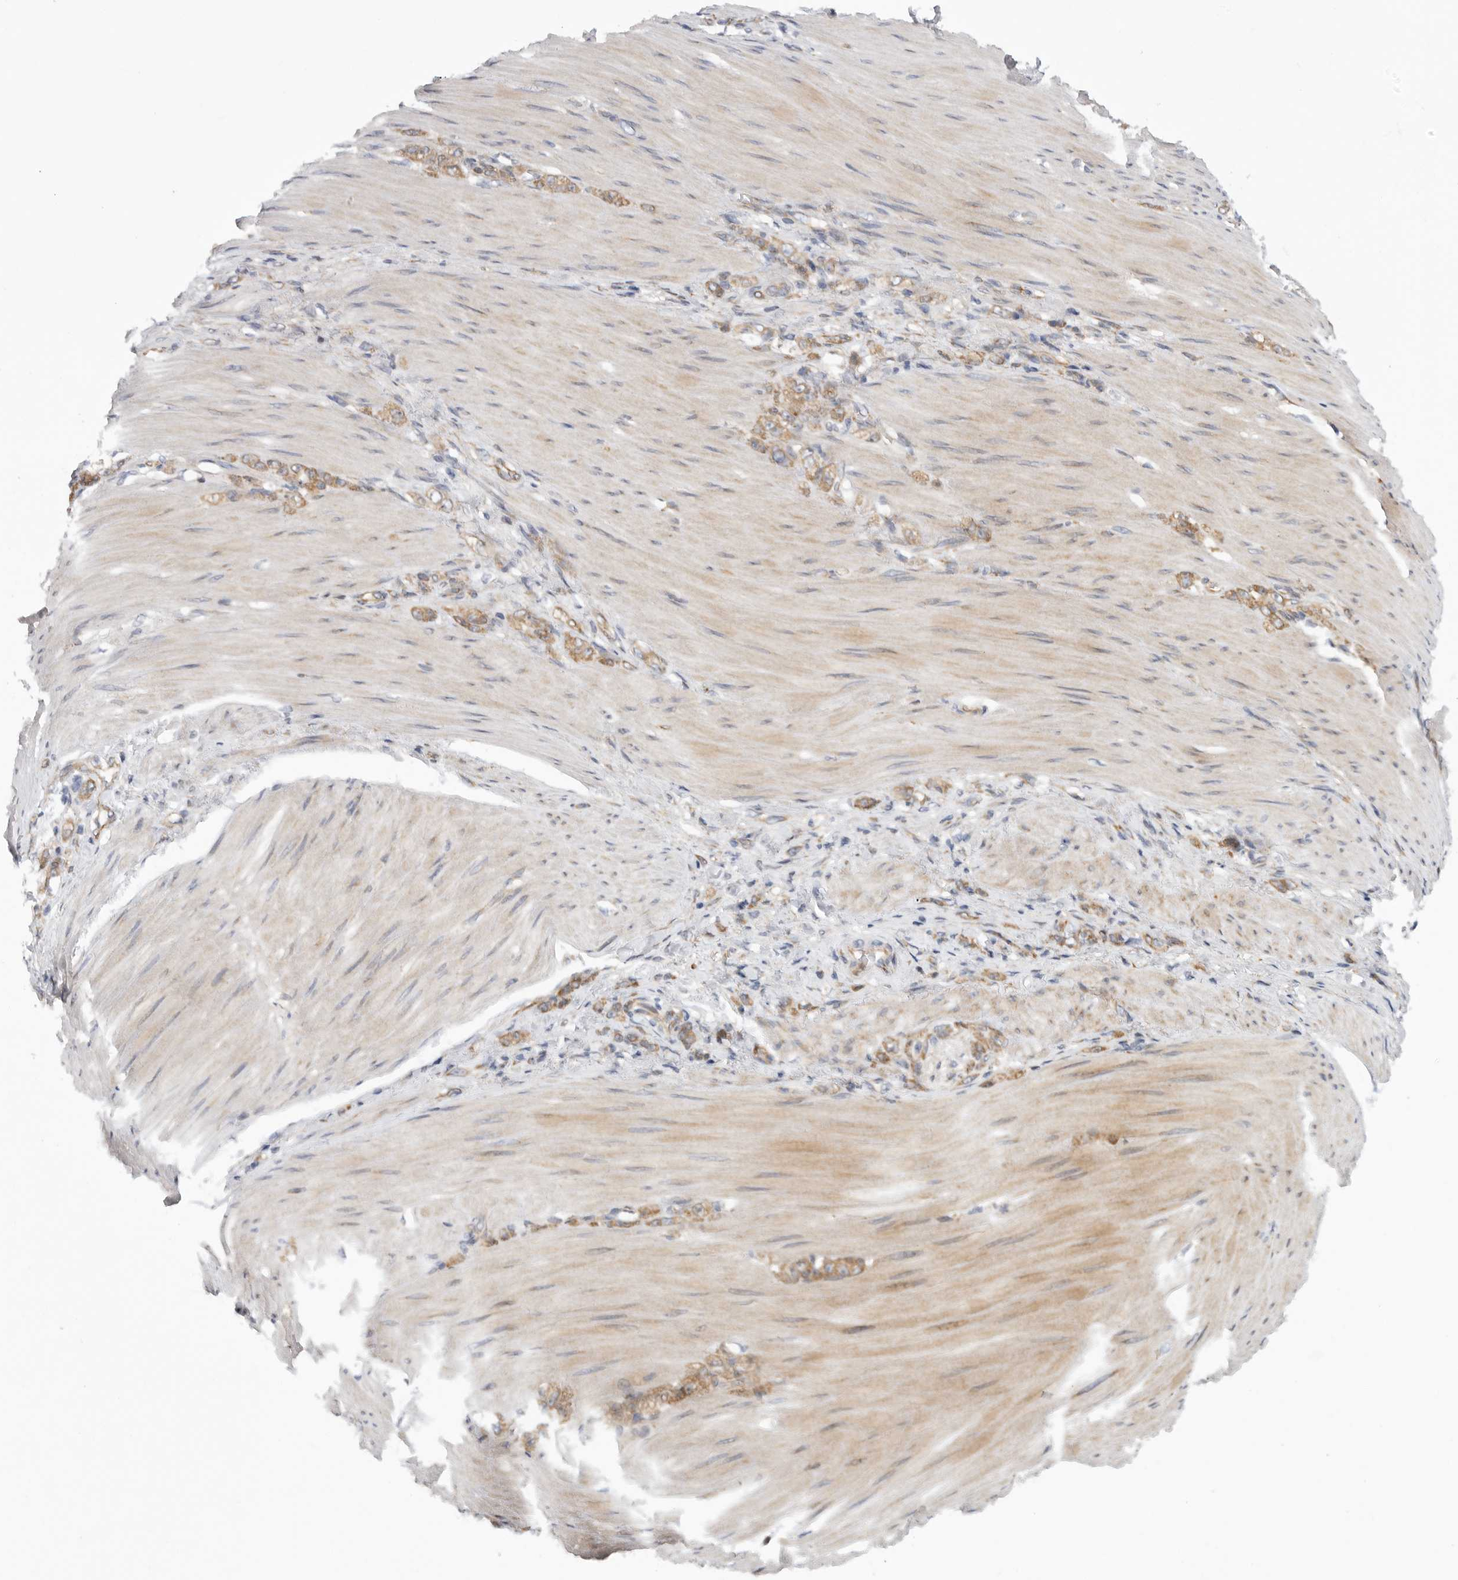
{"staining": {"intensity": "moderate", "quantity": ">75%", "location": "cytoplasmic/membranous"}, "tissue": "stomach cancer", "cell_type": "Tumor cells", "image_type": "cancer", "snomed": [{"axis": "morphology", "description": "Normal tissue, NOS"}, {"axis": "morphology", "description": "Adenocarcinoma, NOS"}, {"axis": "topography", "description": "Stomach"}], "caption": "Moderate cytoplasmic/membranous positivity for a protein is identified in approximately >75% of tumor cells of stomach cancer (adenocarcinoma) using immunohistochemistry.", "gene": "FBXO43", "patient": {"sex": "male", "age": 82}}